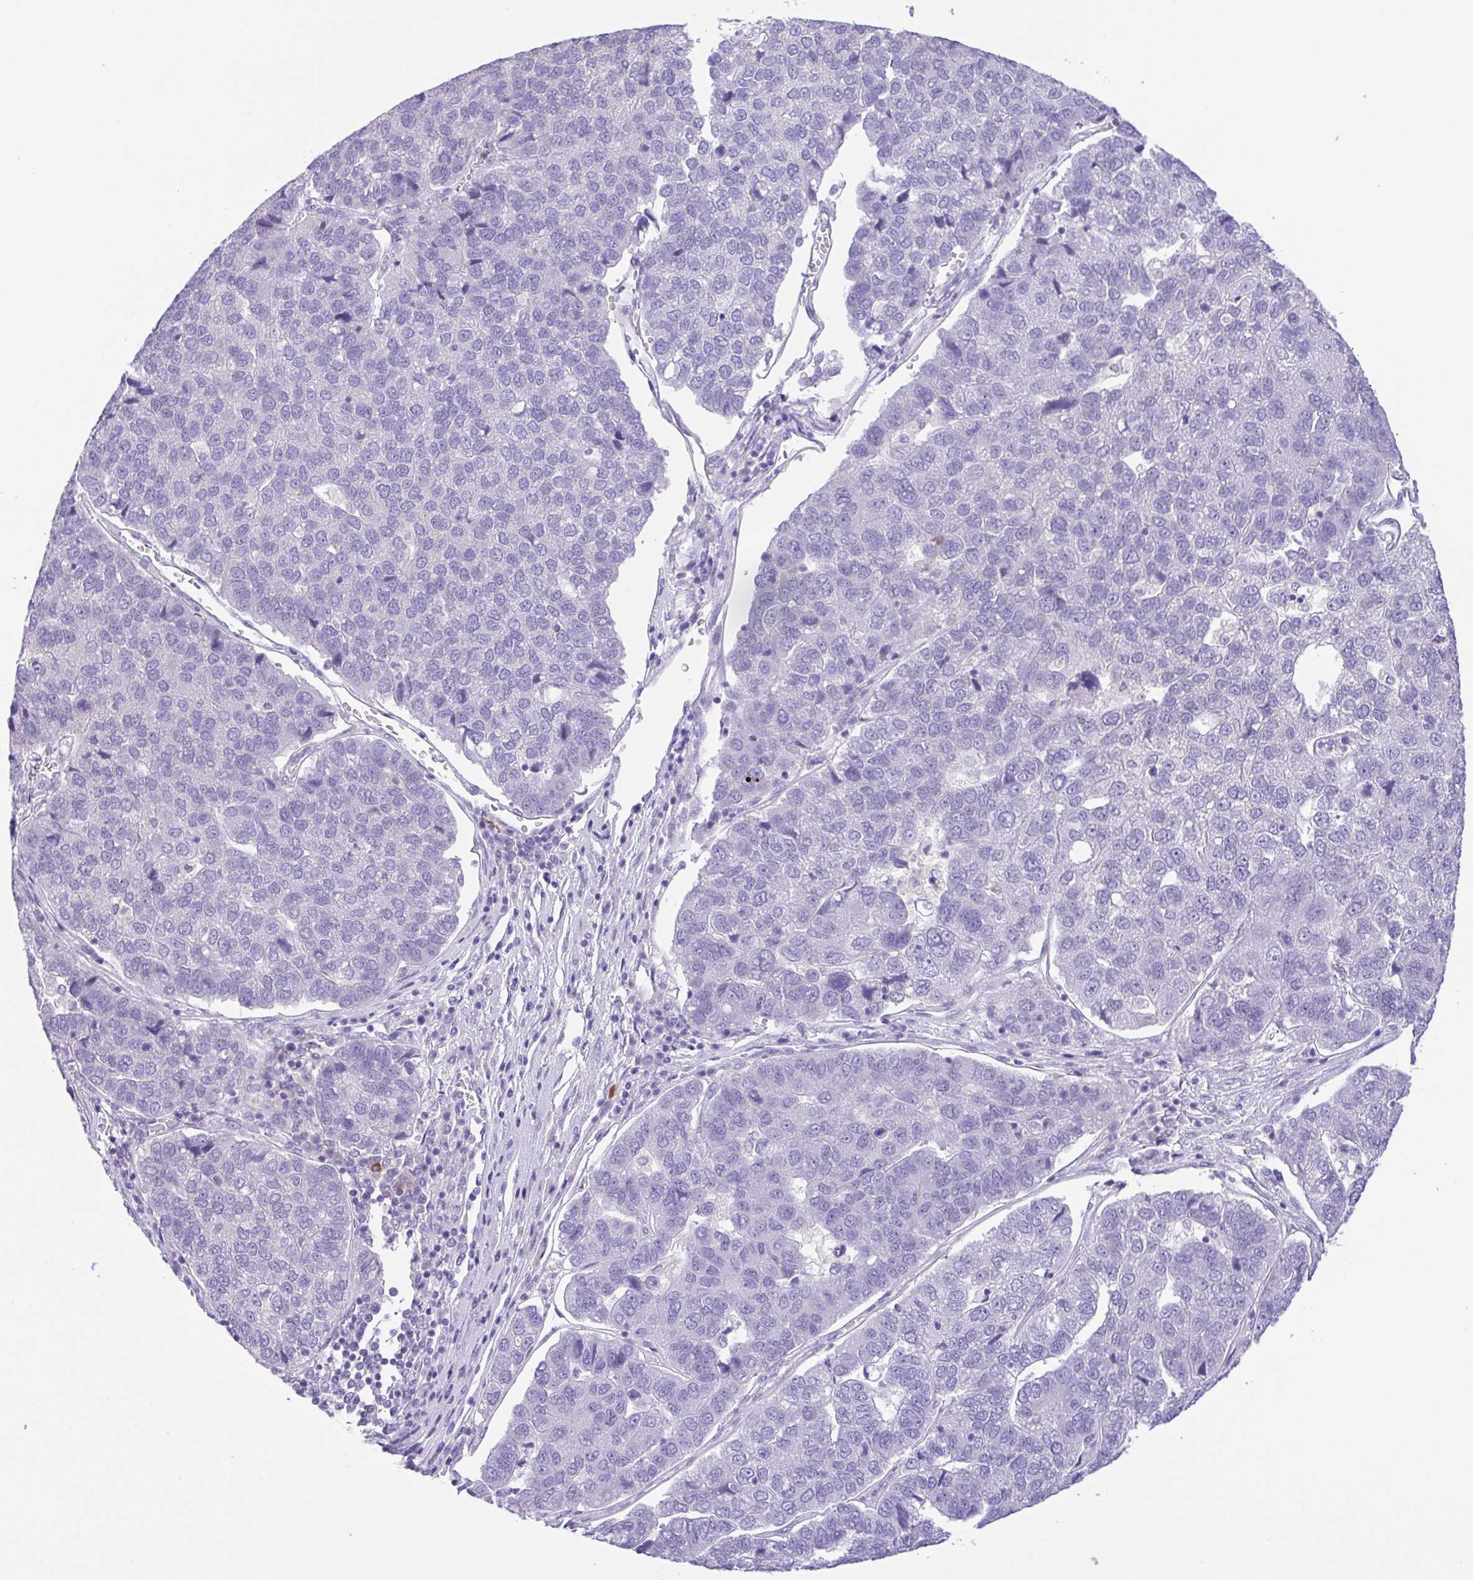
{"staining": {"intensity": "negative", "quantity": "none", "location": "none"}, "tissue": "pancreatic cancer", "cell_type": "Tumor cells", "image_type": "cancer", "snomed": [{"axis": "morphology", "description": "Adenocarcinoma, NOS"}, {"axis": "topography", "description": "Pancreas"}], "caption": "Adenocarcinoma (pancreatic) was stained to show a protein in brown. There is no significant expression in tumor cells.", "gene": "NCF1", "patient": {"sex": "female", "age": 61}}